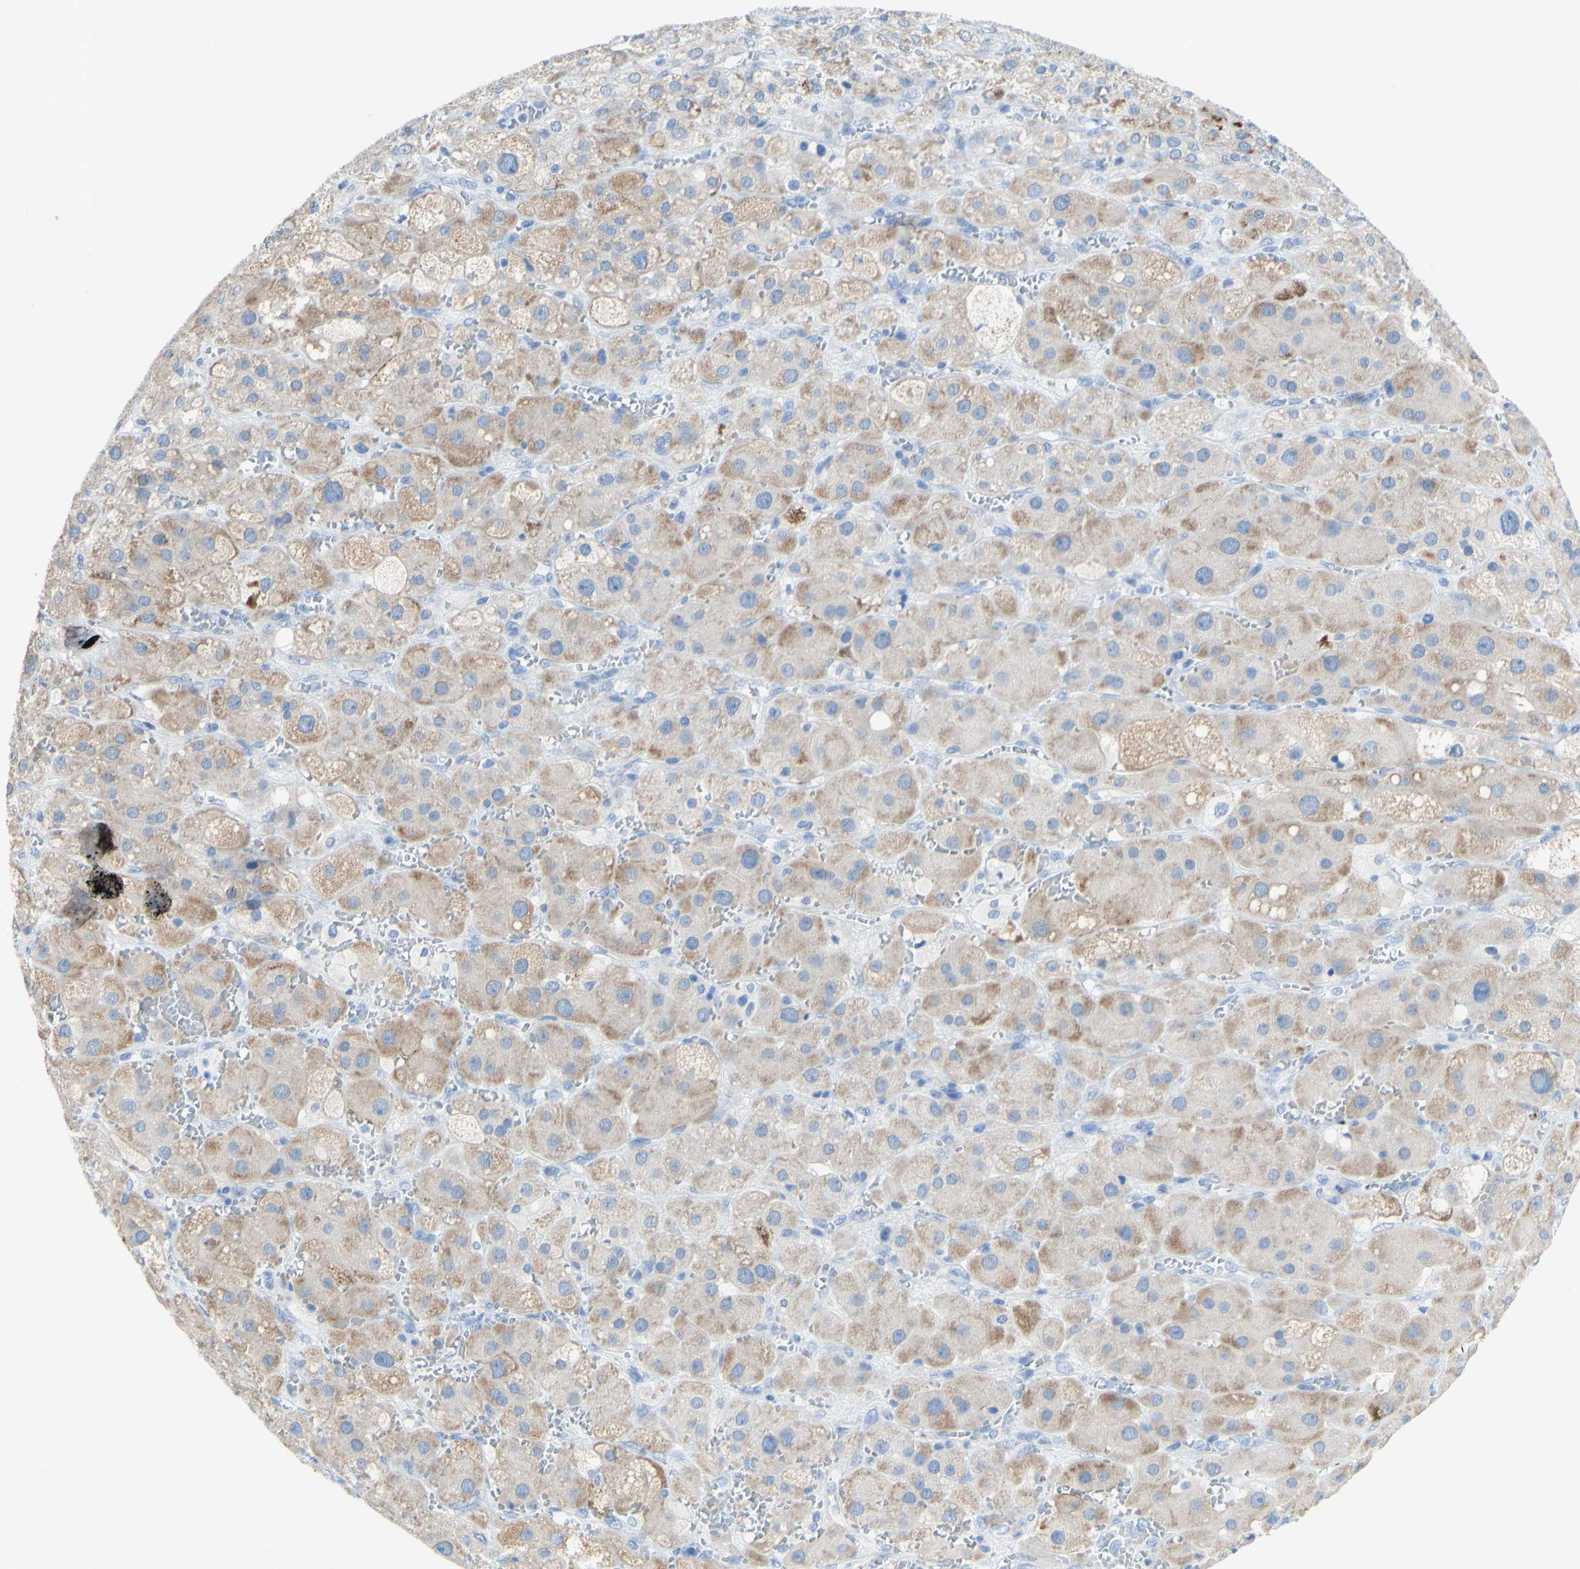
{"staining": {"intensity": "moderate", "quantity": "25%-75%", "location": "cytoplasmic/membranous"}, "tissue": "adrenal gland", "cell_type": "Glandular cells", "image_type": "normal", "snomed": [{"axis": "morphology", "description": "Normal tissue, NOS"}, {"axis": "topography", "description": "Adrenal gland"}], "caption": "Protein expression analysis of normal human adrenal gland reveals moderate cytoplasmic/membranous expression in approximately 25%-75% of glandular cells.", "gene": "DSC2", "patient": {"sex": "female", "age": 47}}